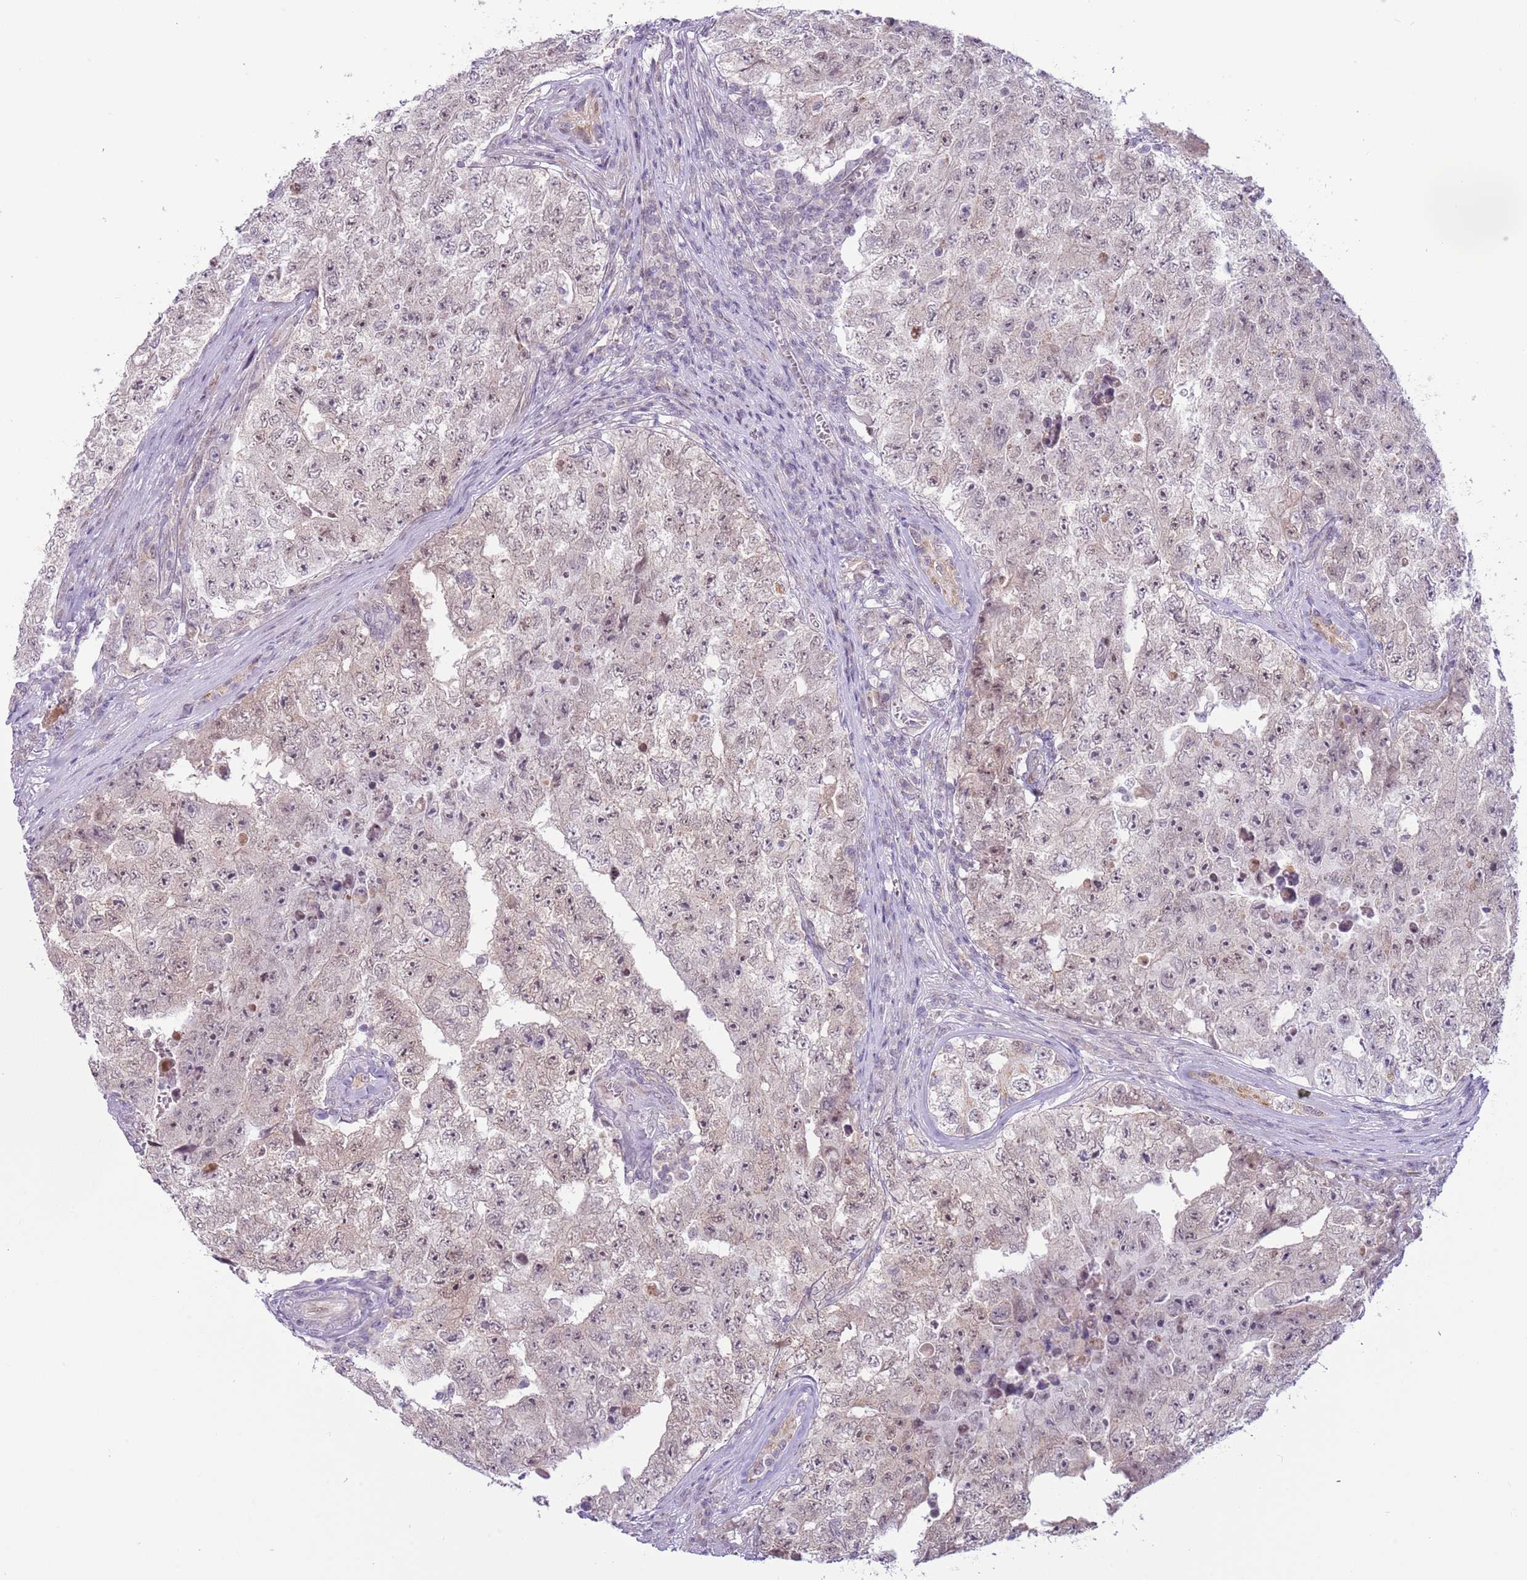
{"staining": {"intensity": "moderate", "quantity": "25%-75%", "location": "nuclear"}, "tissue": "testis cancer", "cell_type": "Tumor cells", "image_type": "cancer", "snomed": [{"axis": "morphology", "description": "Carcinoma, Embryonal, NOS"}, {"axis": "topography", "description": "Testis"}], "caption": "This is a micrograph of immunohistochemistry staining of testis cancer (embryonal carcinoma), which shows moderate expression in the nuclear of tumor cells.", "gene": "MLLT11", "patient": {"sex": "male", "age": 17}}